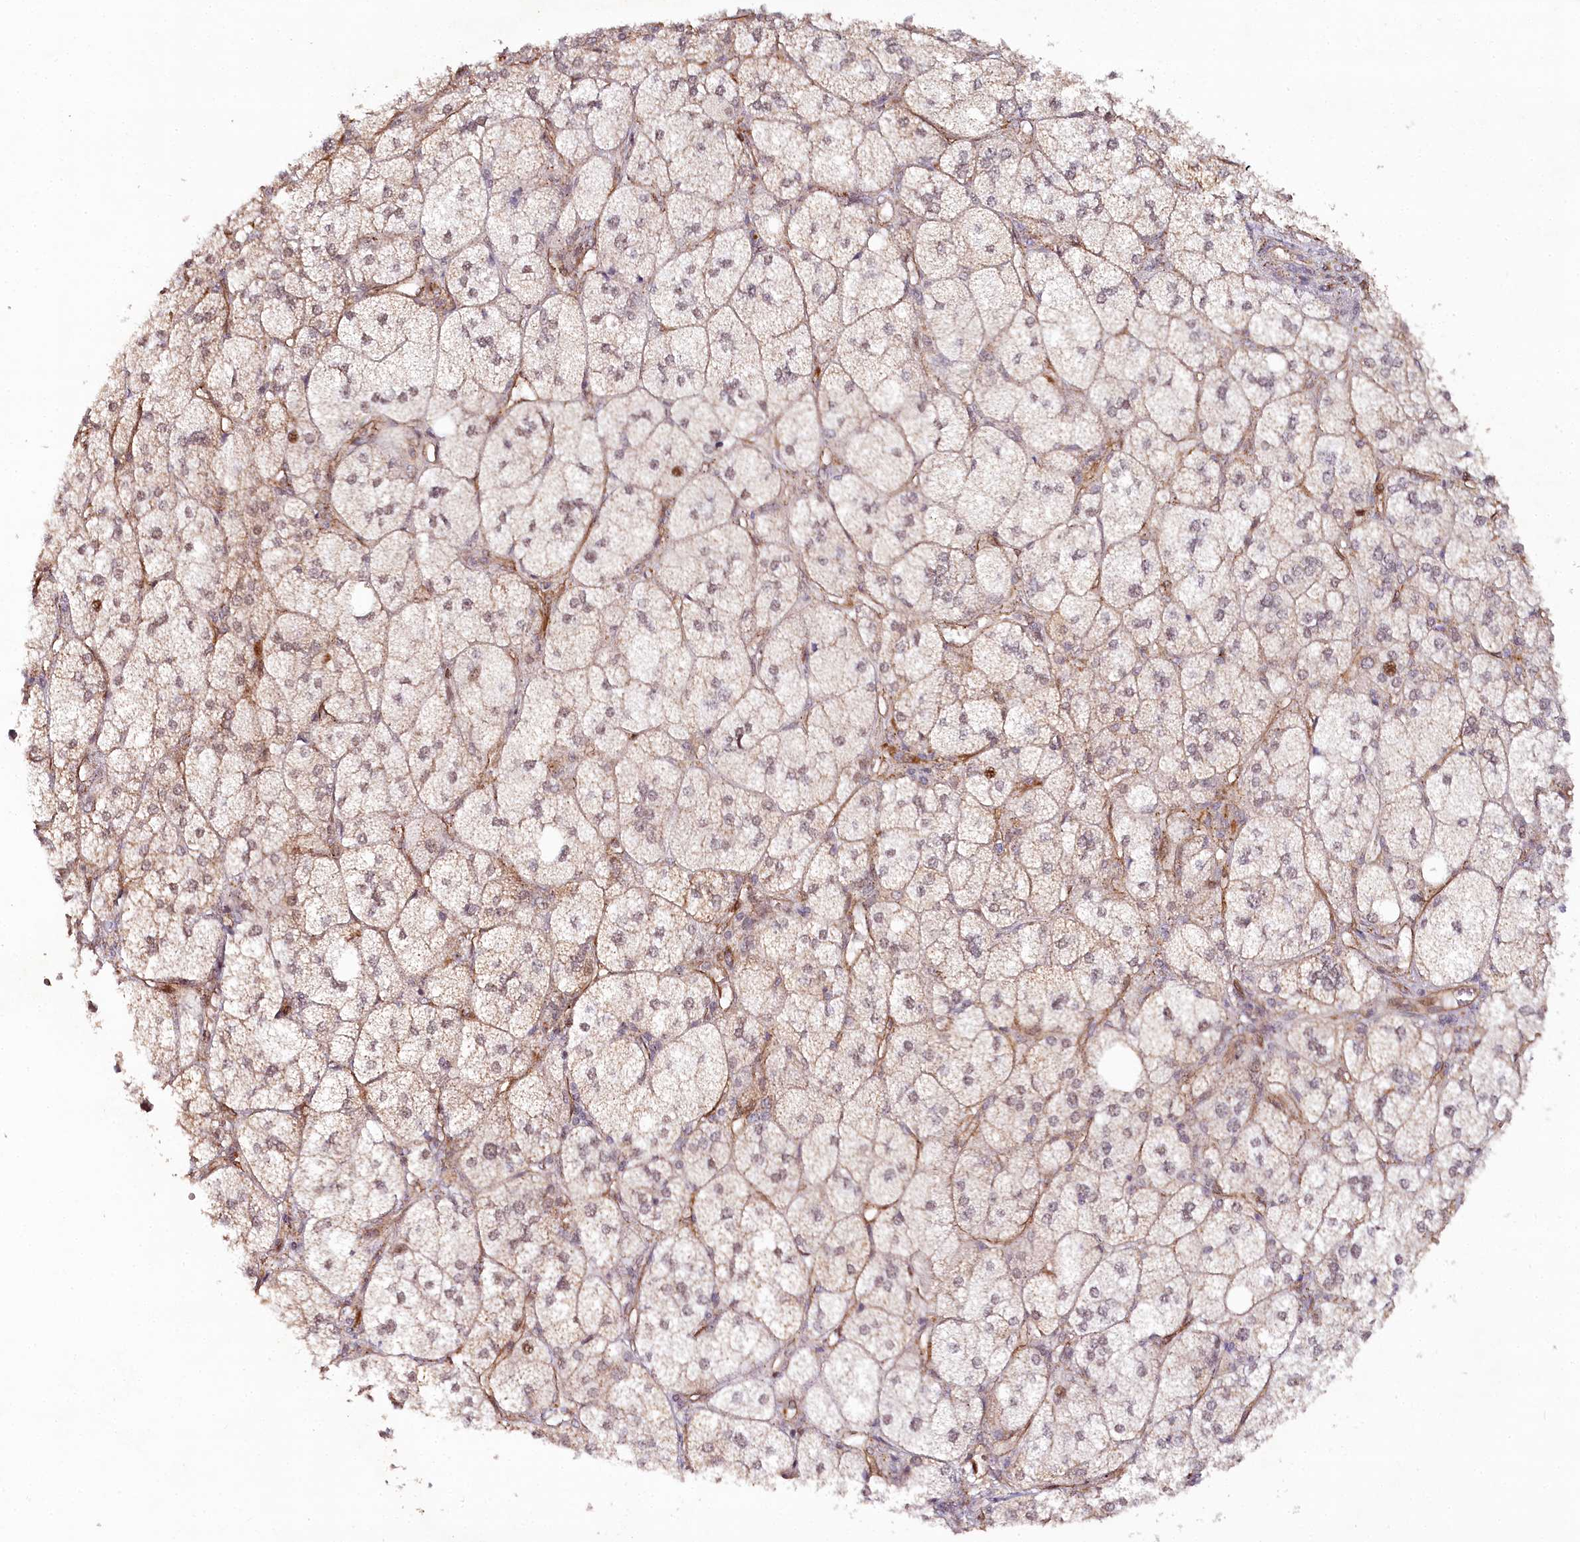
{"staining": {"intensity": "strong", "quantity": "25%-75%", "location": "cytoplasmic/membranous,nuclear"}, "tissue": "adrenal gland", "cell_type": "Glandular cells", "image_type": "normal", "snomed": [{"axis": "morphology", "description": "Normal tissue, NOS"}, {"axis": "topography", "description": "Adrenal gland"}], "caption": "IHC of unremarkable human adrenal gland shows high levels of strong cytoplasmic/membranous,nuclear expression in about 25%-75% of glandular cells.", "gene": "COPG1", "patient": {"sex": "female", "age": 61}}